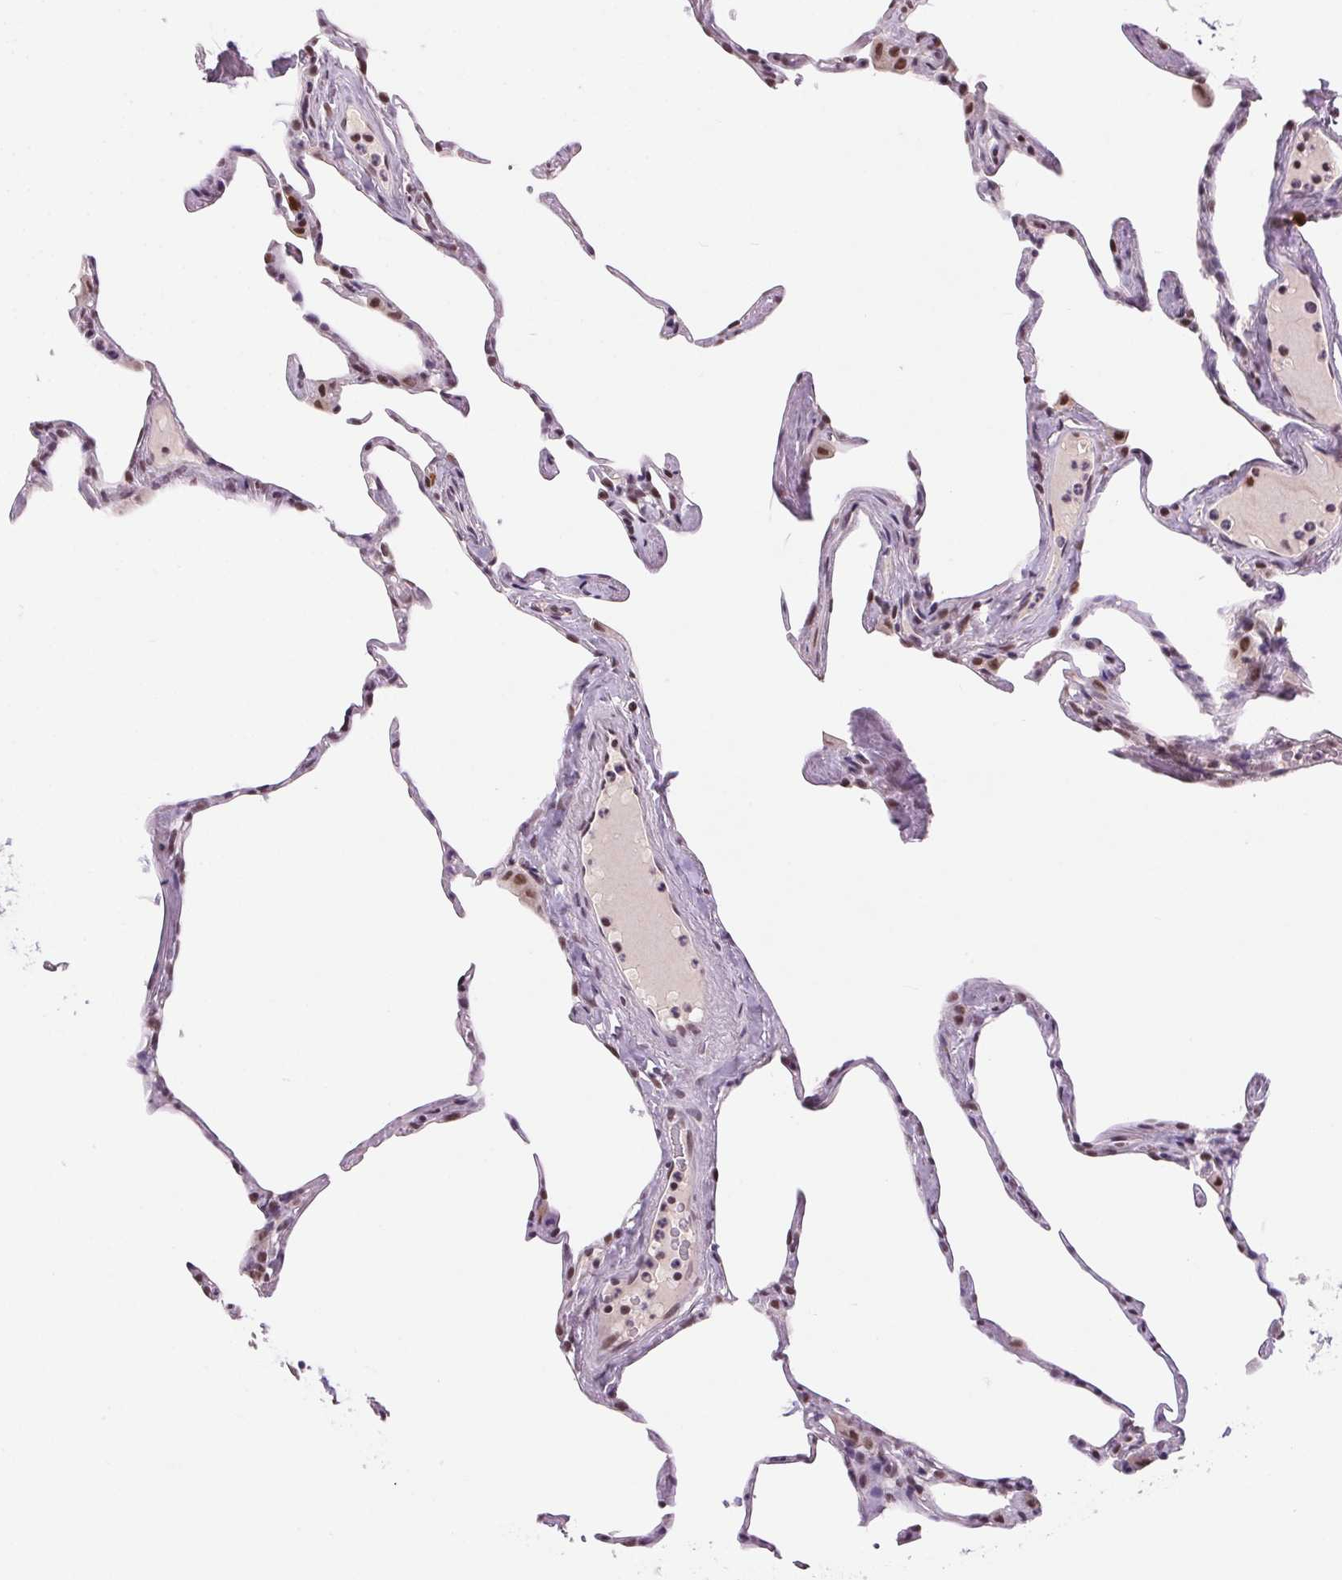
{"staining": {"intensity": "moderate", "quantity": "<25%", "location": "nuclear"}, "tissue": "lung", "cell_type": "Alveolar cells", "image_type": "normal", "snomed": [{"axis": "morphology", "description": "Normal tissue, NOS"}, {"axis": "topography", "description": "Lung"}], "caption": "Brown immunohistochemical staining in unremarkable human lung displays moderate nuclear positivity in approximately <25% of alveolar cells.", "gene": "CD2BP2", "patient": {"sex": "male", "age": 65}}